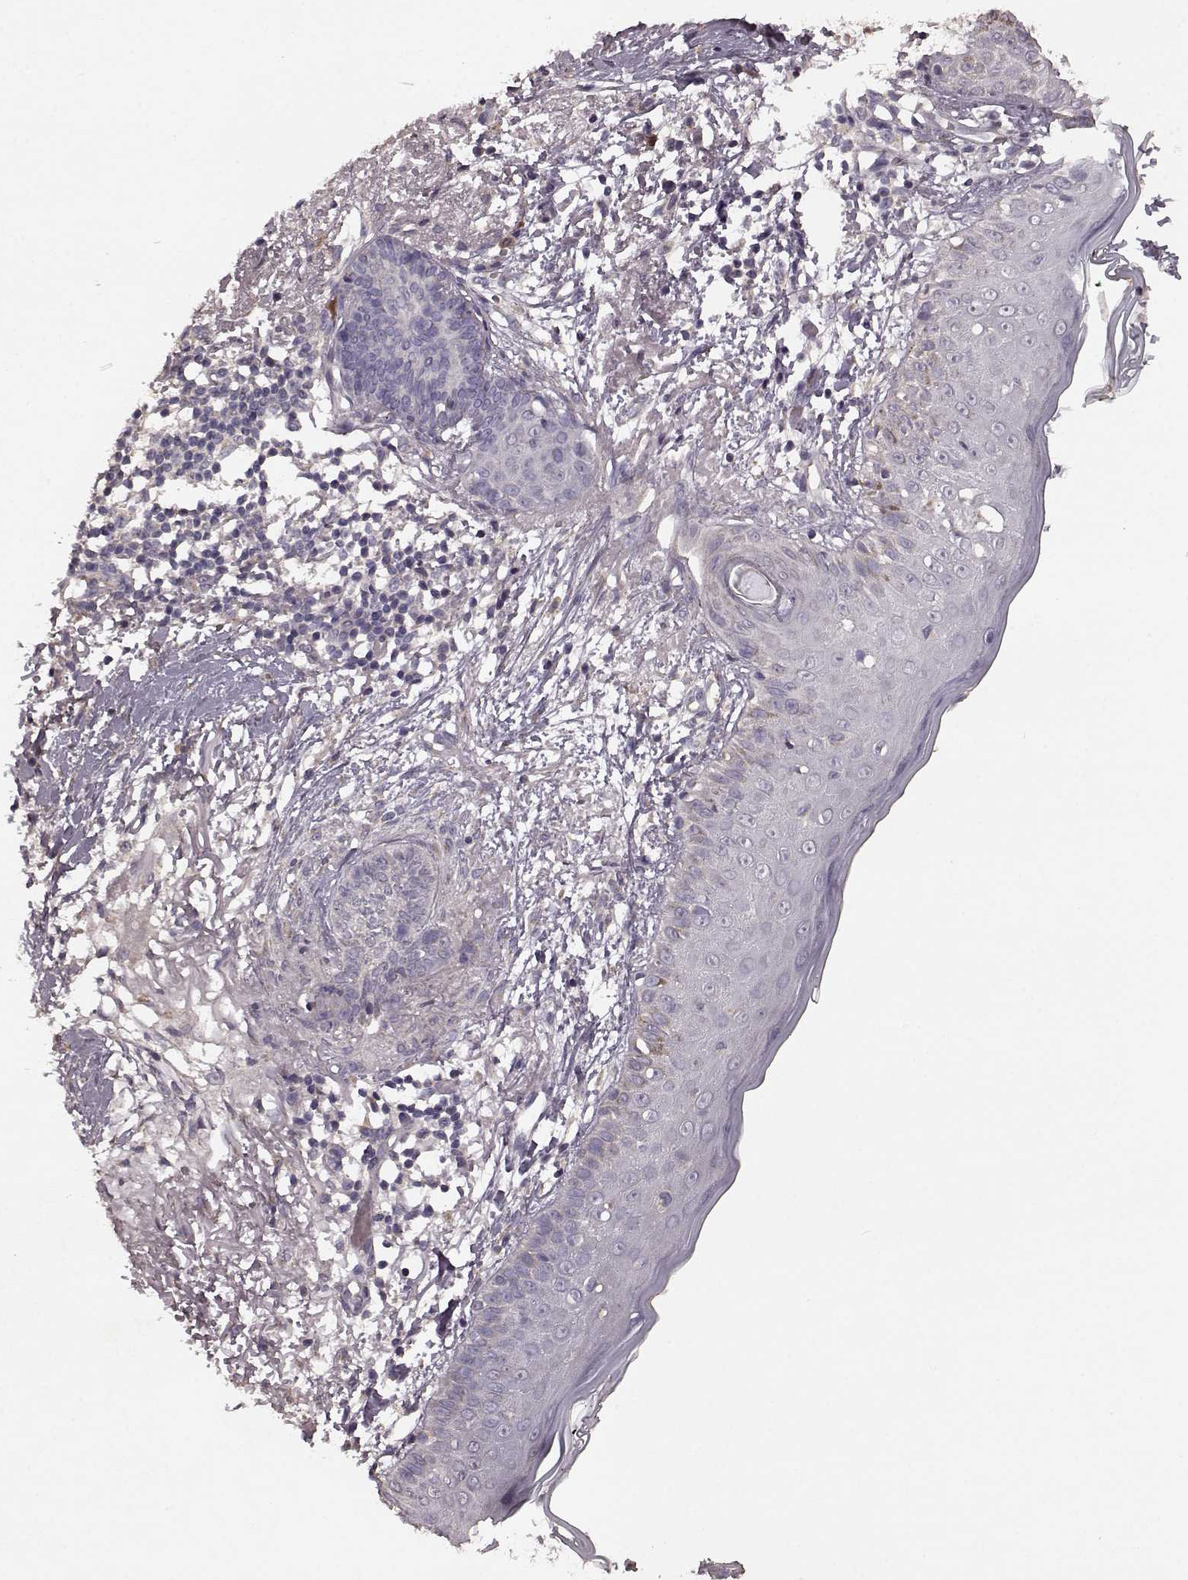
{"staining": {"intensity": "negative", "quantity": "none", "location": "none"}, "tissue": "skin cancer", "cell_type": "Tumor cells", "image_type": "cancer", "snomed": [{"axis": "morphology", "description": "Normal tissue, NOS"}, {"axis": "morphology", "description": "Basal cell carcinoma"}, {"axis": "topography", "description": "Skin"}], "caption": "The micrograph shows no significant expression in tumor cells of basal cell carcinoma (skin).", "gene": "SLC52A3", "patient": {"sex": "male", "age": 84}}